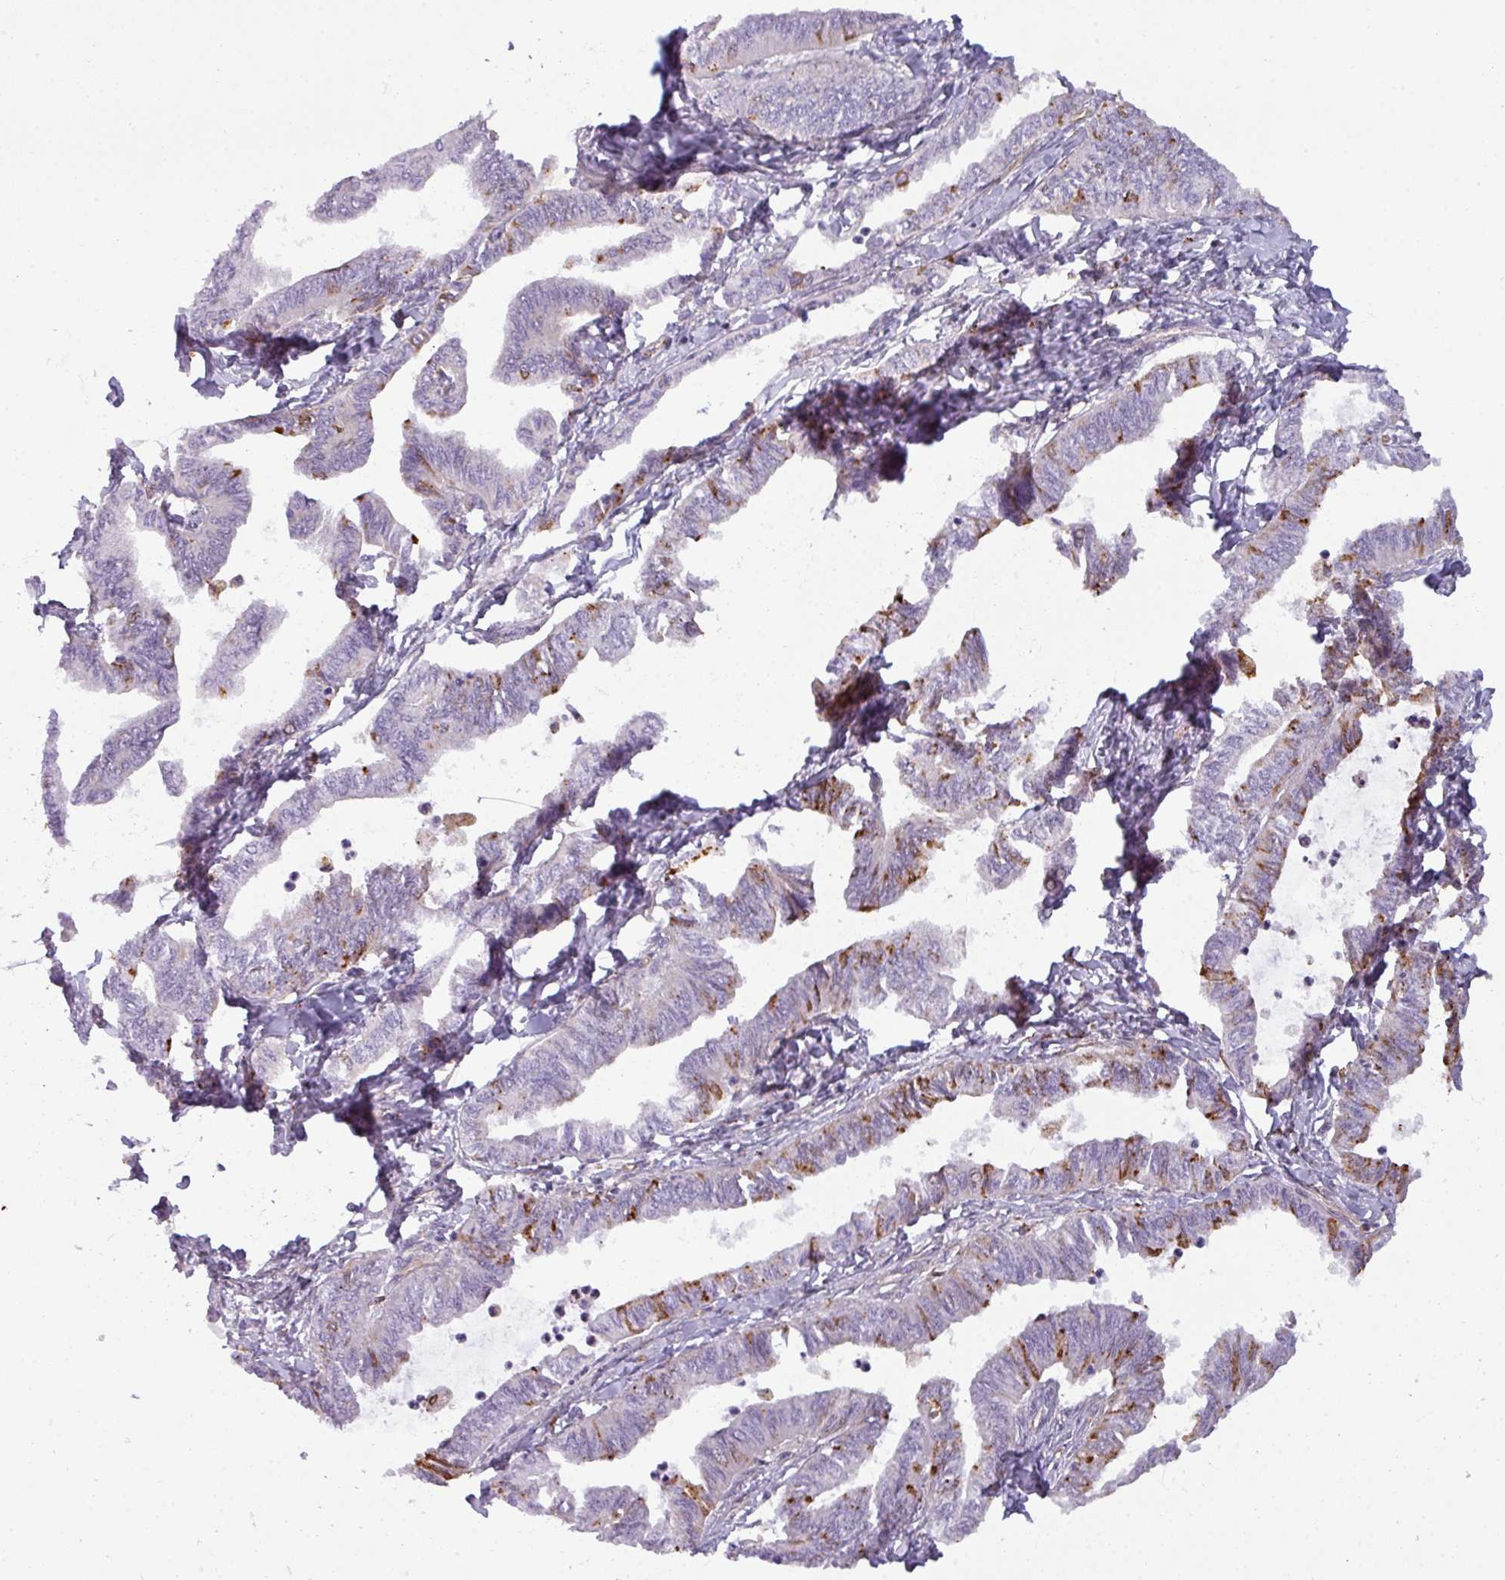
{"staining": {"intensity": "moderate", "quantity": "<25%", "location": "cytoplasmic/membranous"}, "tissue": "ovarian cancer", "cell_type": "Tumor cells", "image_type": "cancer", "snomed": [{"axis": "morphology", "description": "Carcinoma, endometroid"}, {"axis": "topography", "description": "Ovary"}], "caption": "This photomicrograph shows ovarian endometroid carcinoma stained with immunohistochemistry to label a protein in brown. The cytoplasmic/membranous of tumor cells show moderate positivity for the protein. Nuclei are counter-stained blue.", "gene": "BUD23", "patient": {"sex": "female", "age": 70}}